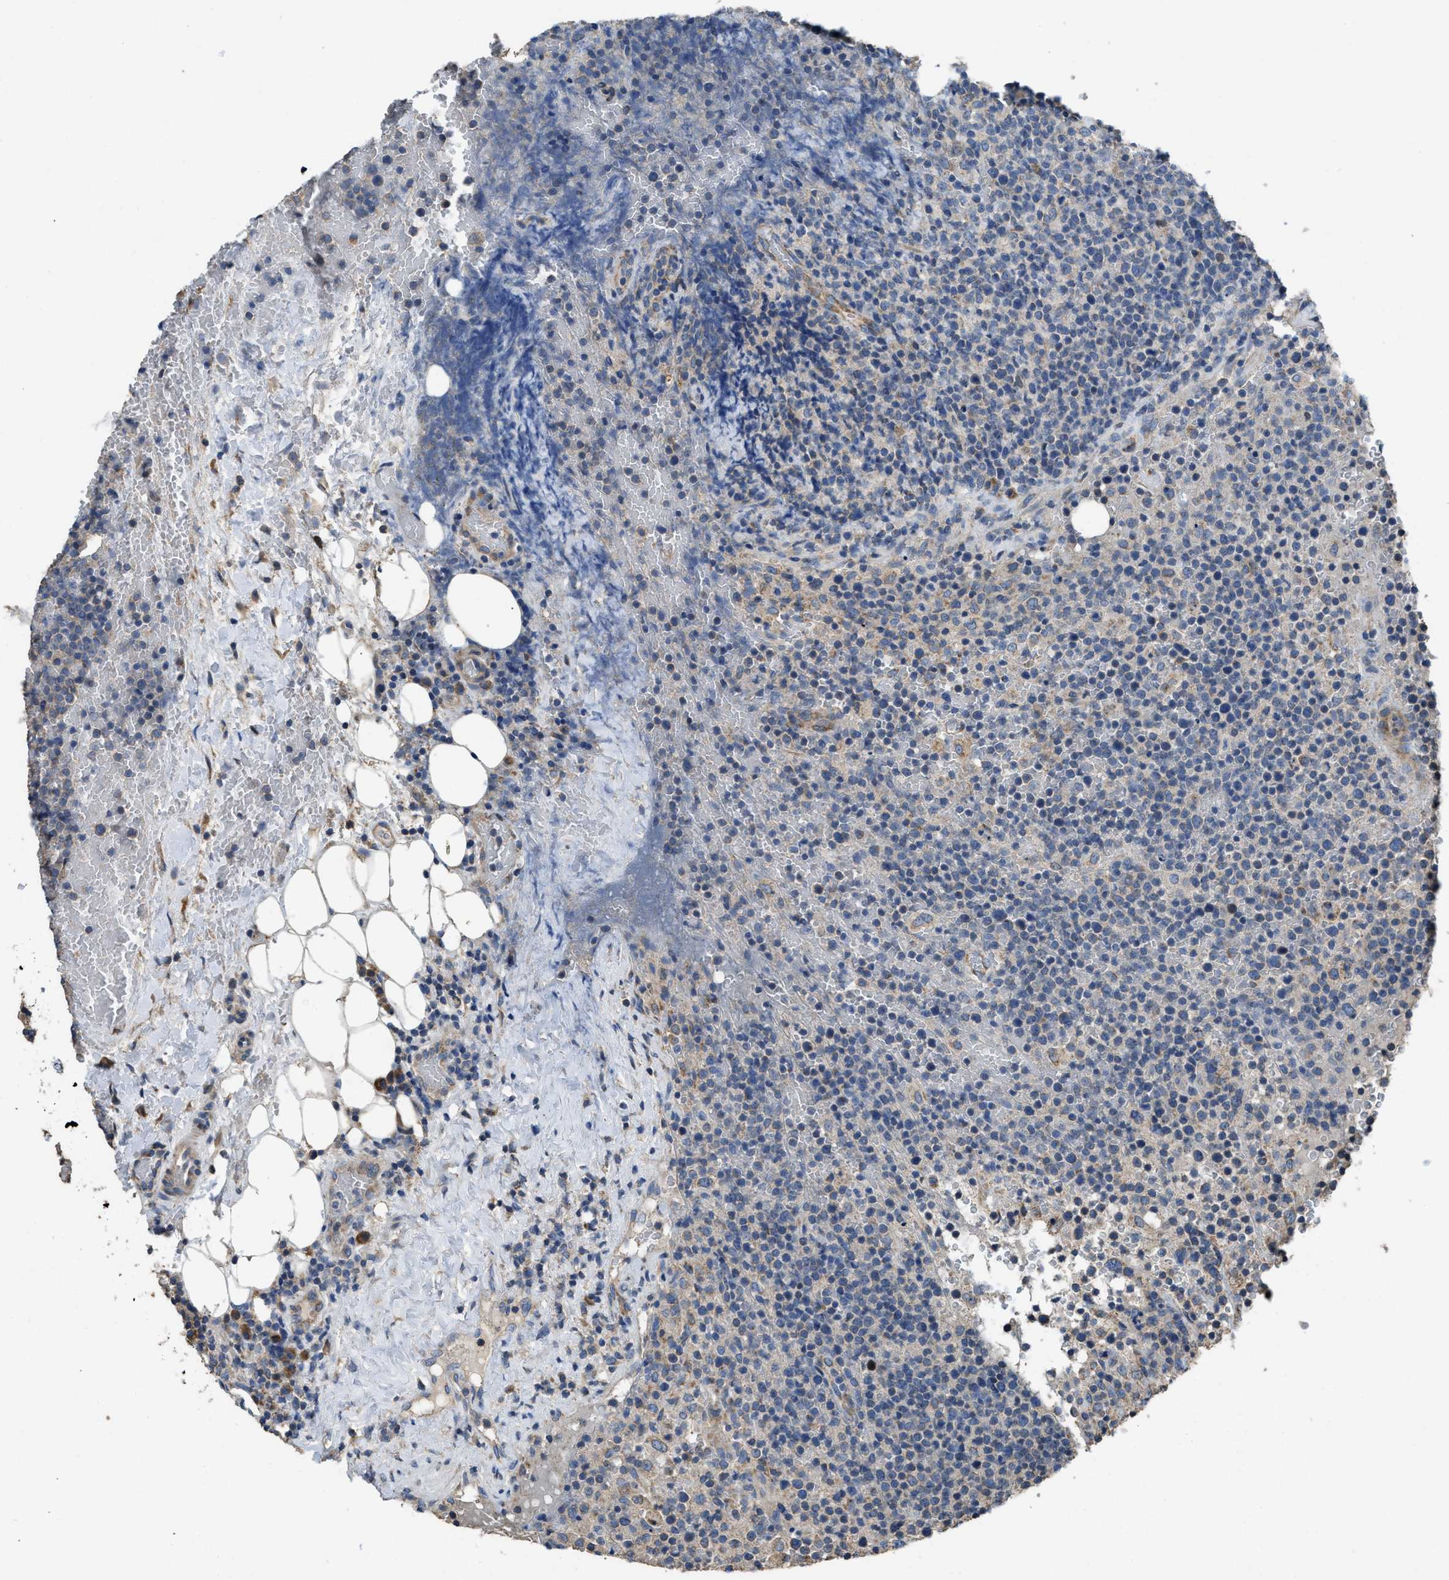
{"staining": {"intensity": "weak", "quantity": "<25%", "location": "cytoplasmic/membranous"}, "tissue": "lymphoma", "cell_type": "Tumor cells", "image_type": "cancer", "snomed": [{"axis": "morphology", "description": "Malignant lymphoma, non-Hodgkin's type, High grade"}, {"axis": "topography", "description": "Lymph node"}], "caption": "This is an immunohistochemistry (IHC) micrograph of human lymphoma. There is no positivity in tumor cells.", "gene": "TMEM150A", "patient": {"sex": "male", "age": 61}}